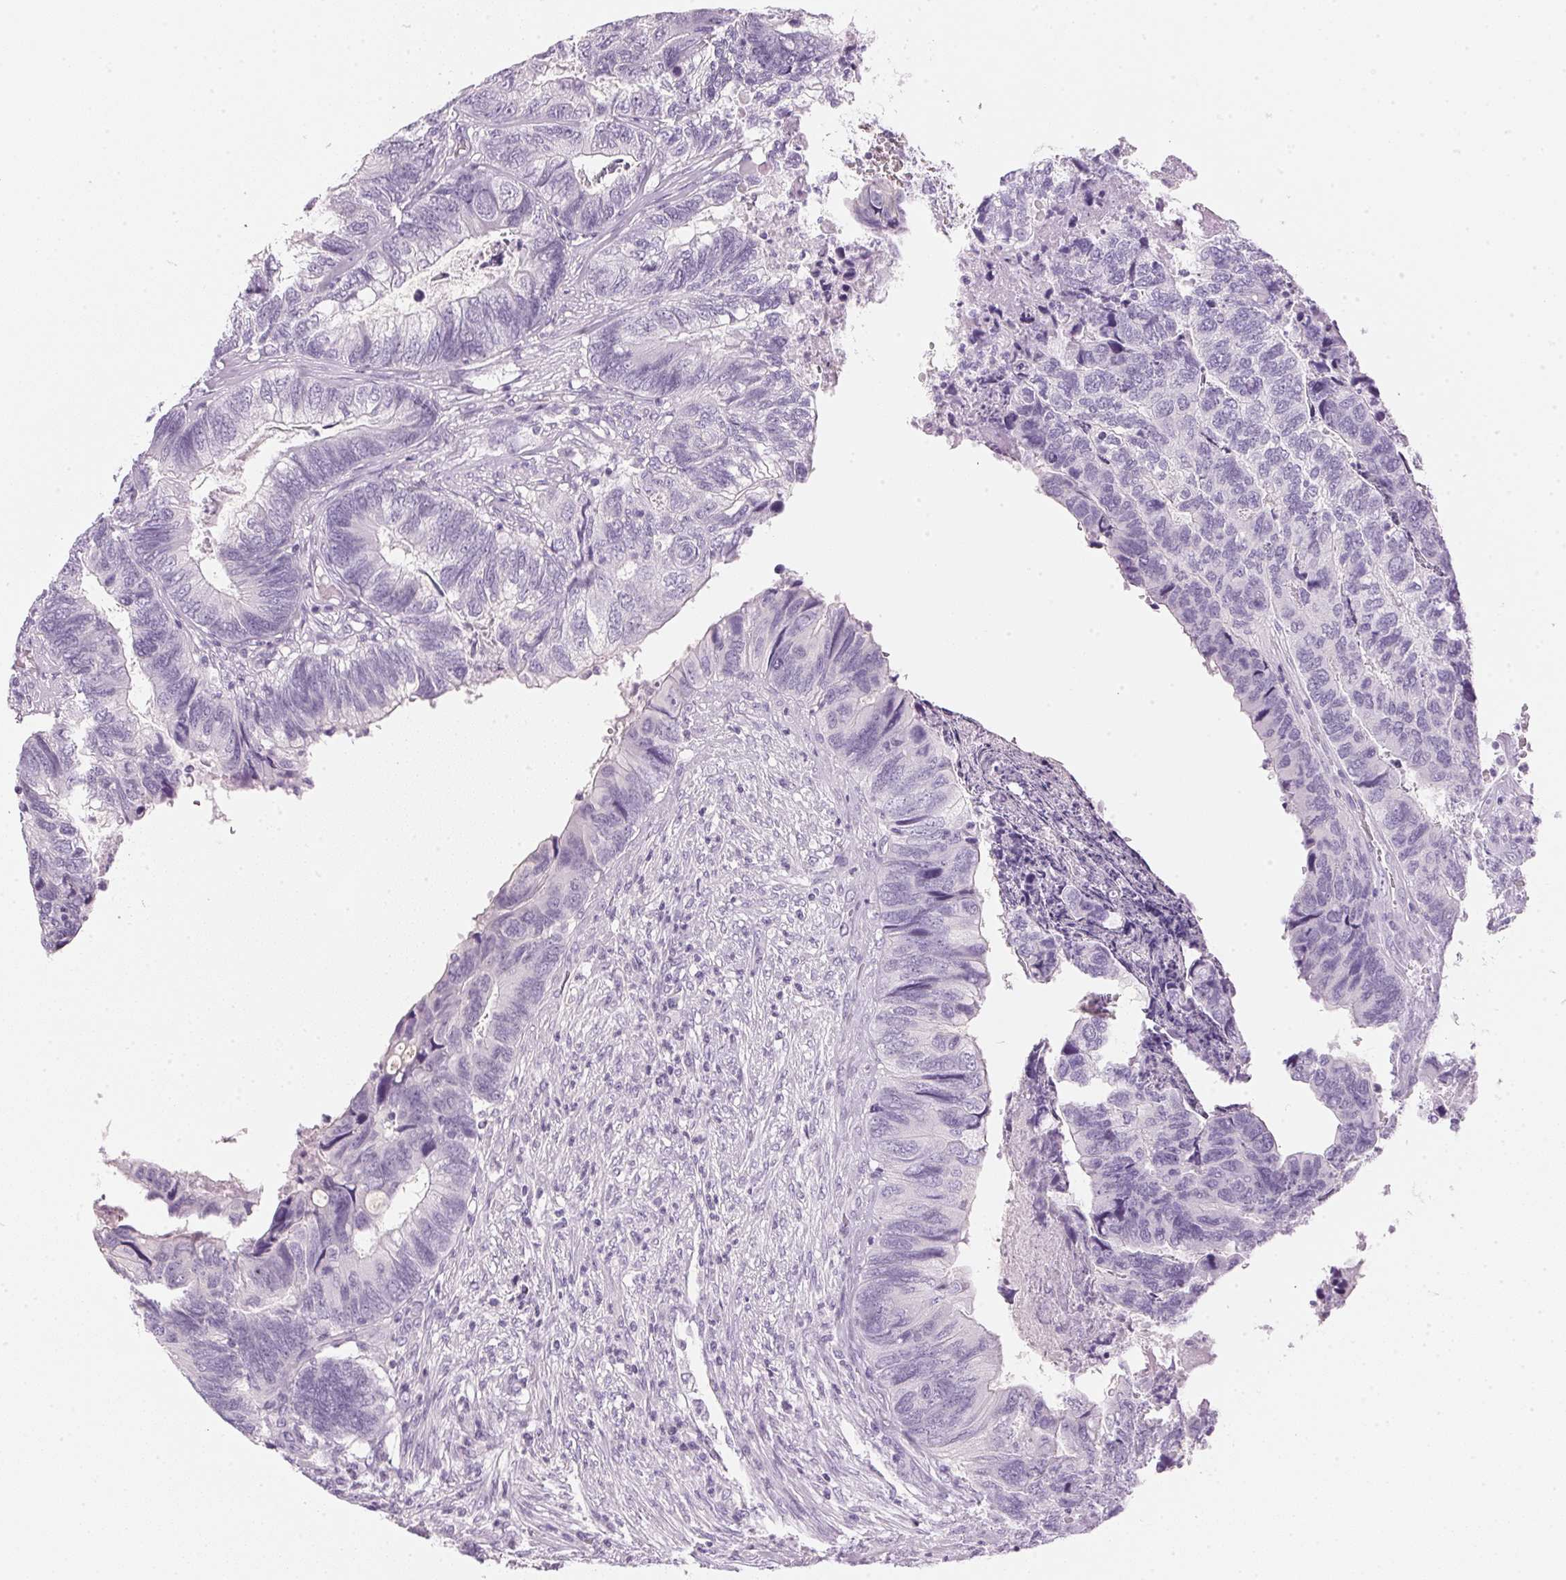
{"staining": {"intensity": "negative", "quantity": "none", "location": "none"}, "tissue": "colorectal cancer", "cell_type": "Tumor cells", "image_type": "cancer", "snomed": [{"axis": "morphology", "description": "Adenocarcinoma, NOS"}, {"axis": "topography", "description": "Colon"}], "caption": "Human colorectal cancer stained for a protein using immunohistochemistry (IHC) demonstrates no expression in tumor cells.", "gene": "IGFBP1", "patient": {"sex": "female", "age": 67}}